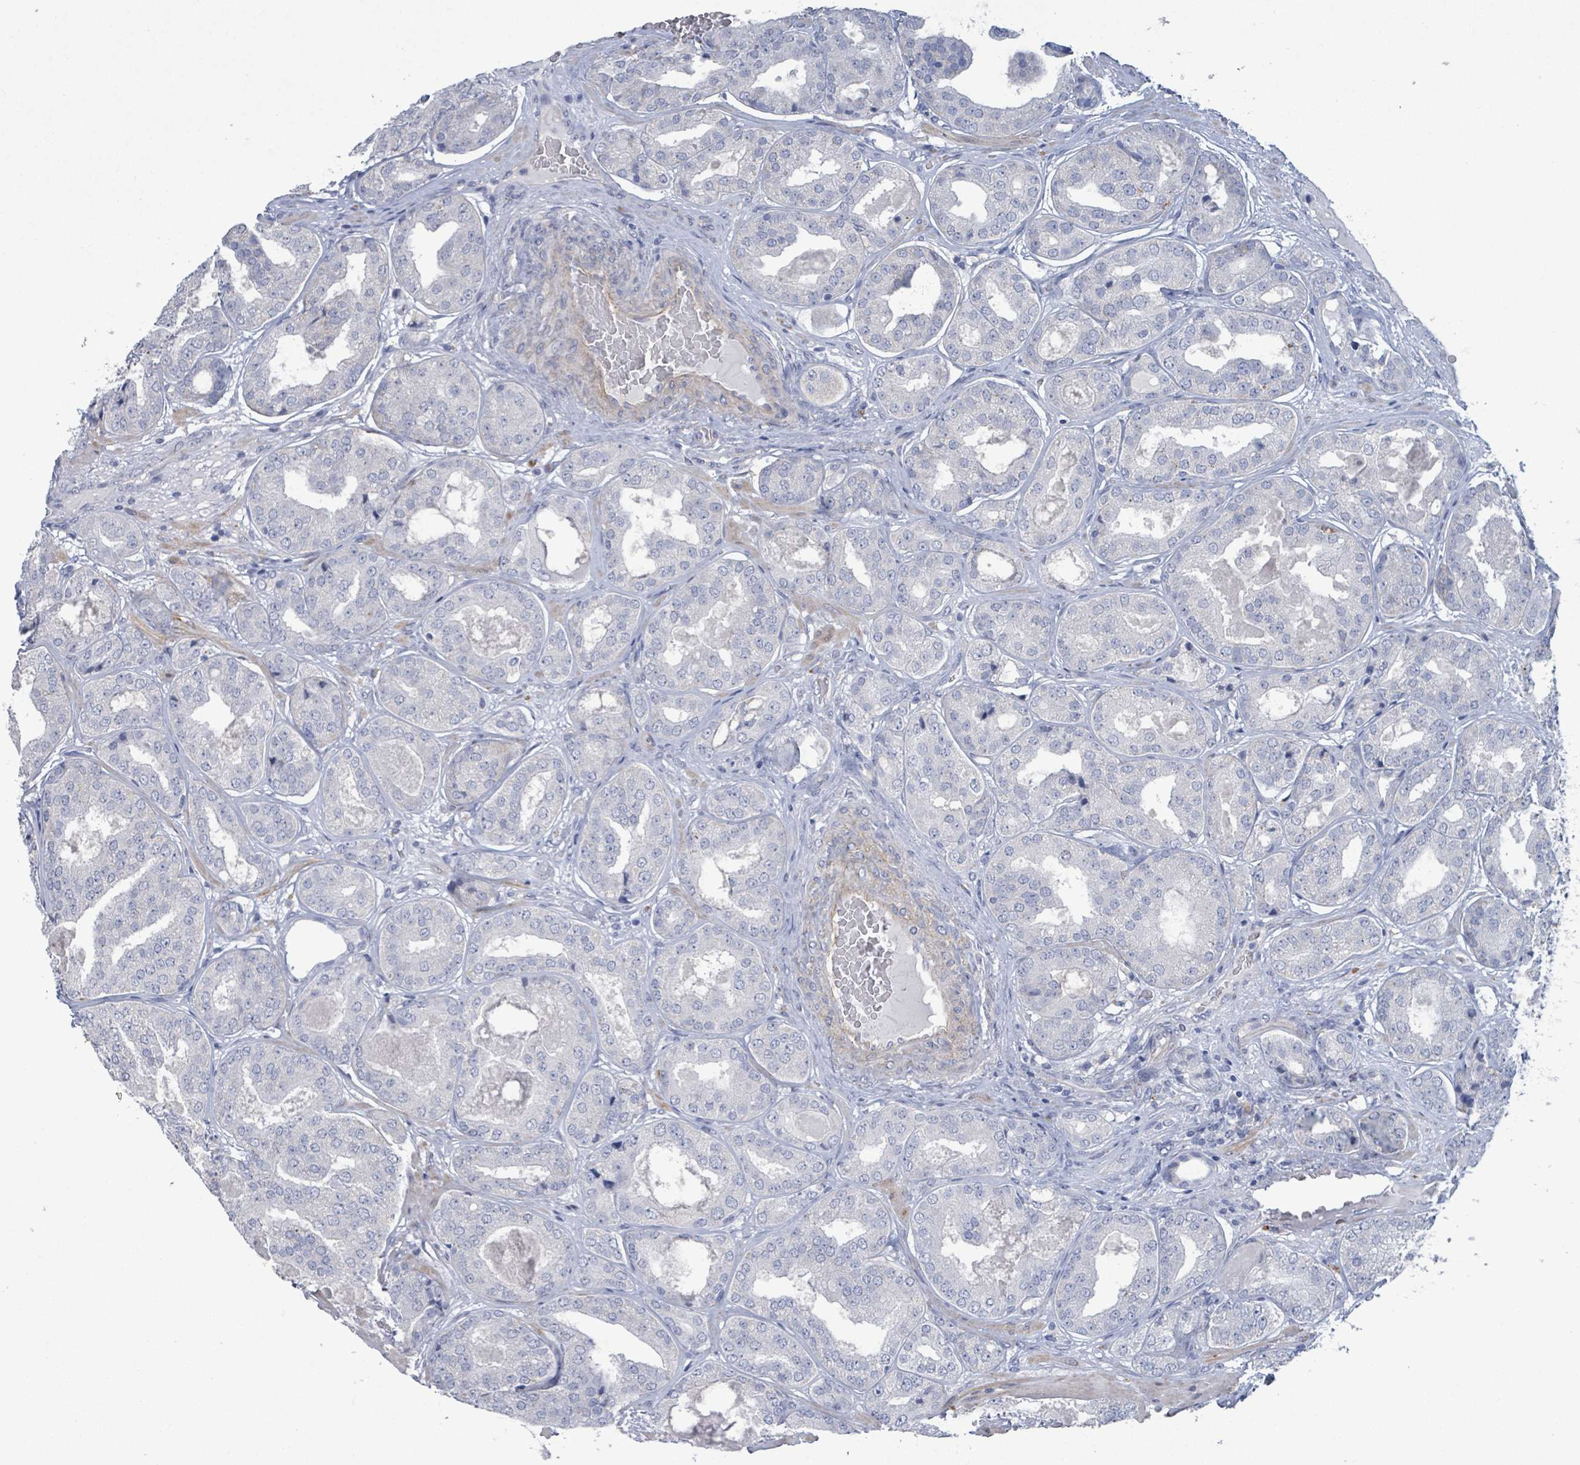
{"staining": {"intensity": "negative", "quantity": "none", "location": "none"}, "tissue": "prostate cancer", "cell_type": "Tumor cells", "image_type": "cancer", "snomed": [{"axis": "morphology", "description": "Adenocarcinoma, High grade"}, {"axis": "topography", "description": "Prostate"}], "caption": "Tumor cells are negative for protein expression in human prostate adenocarcinoma (high-grade).", "gene": "PKLR", "patient": {"sex": "male", "age": 63}}